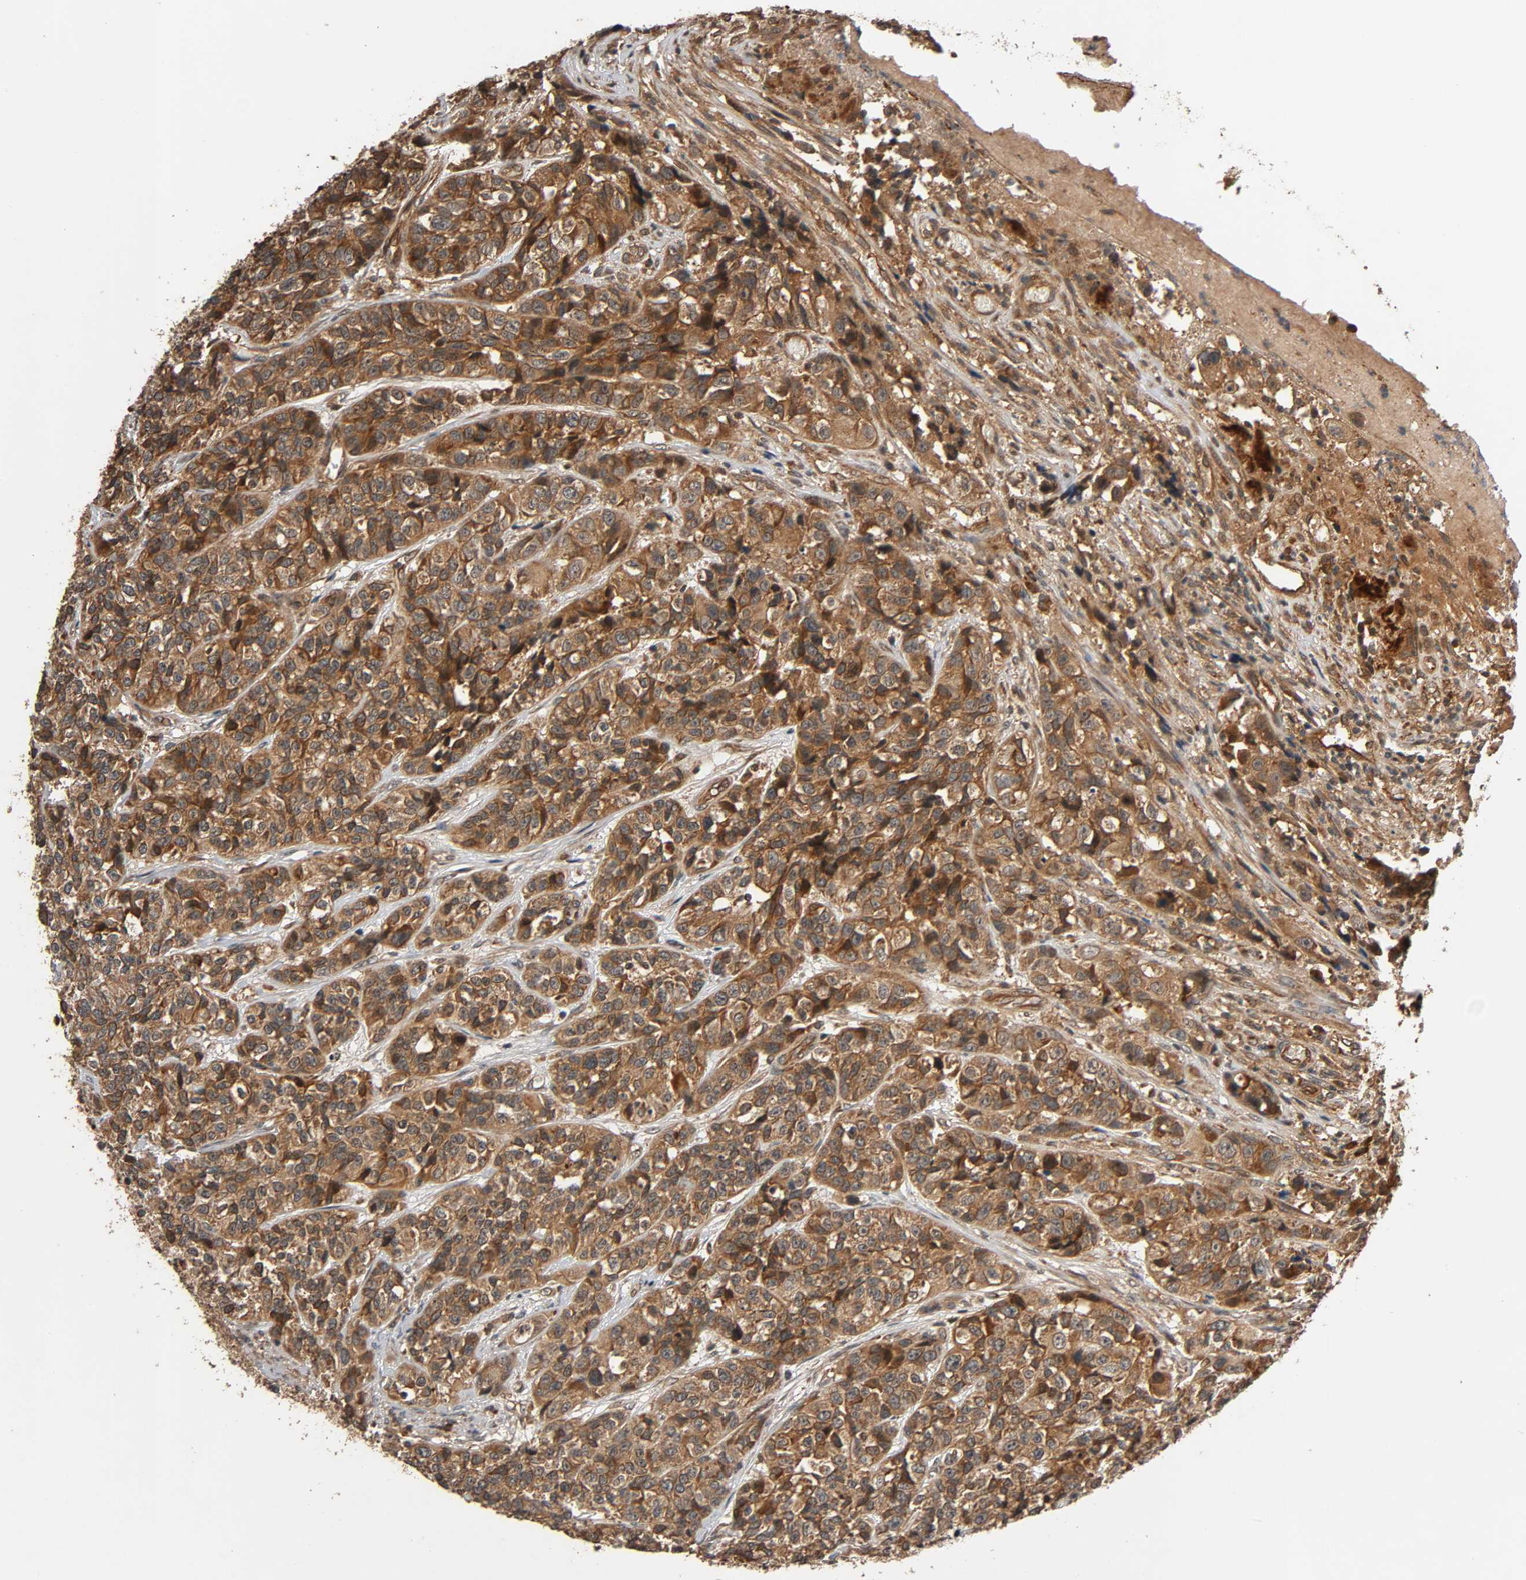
{"staining": {"intensity": "strong", "quantity": ">75%", "location": "cytoplasmic/membranous"}, "tissue": "urothelial cancer", "cell_type": "Tumor cells", "image_type": "cancer", "snomed": [{"axis": "morphology", "description": "Urothelial carcinoma, High grade"}, {"axis": "topography", "description": "Urinary bladder"}], "caption": "About >75% of tumor cells in urothelial carcinoma (high-grade) reveal strong cytoplasmic/membranous protein positivity as visualized by brown immunohistochemical staining.", "gene": "MAP3K8", "patient": {"sex": "female", "age": 81}}